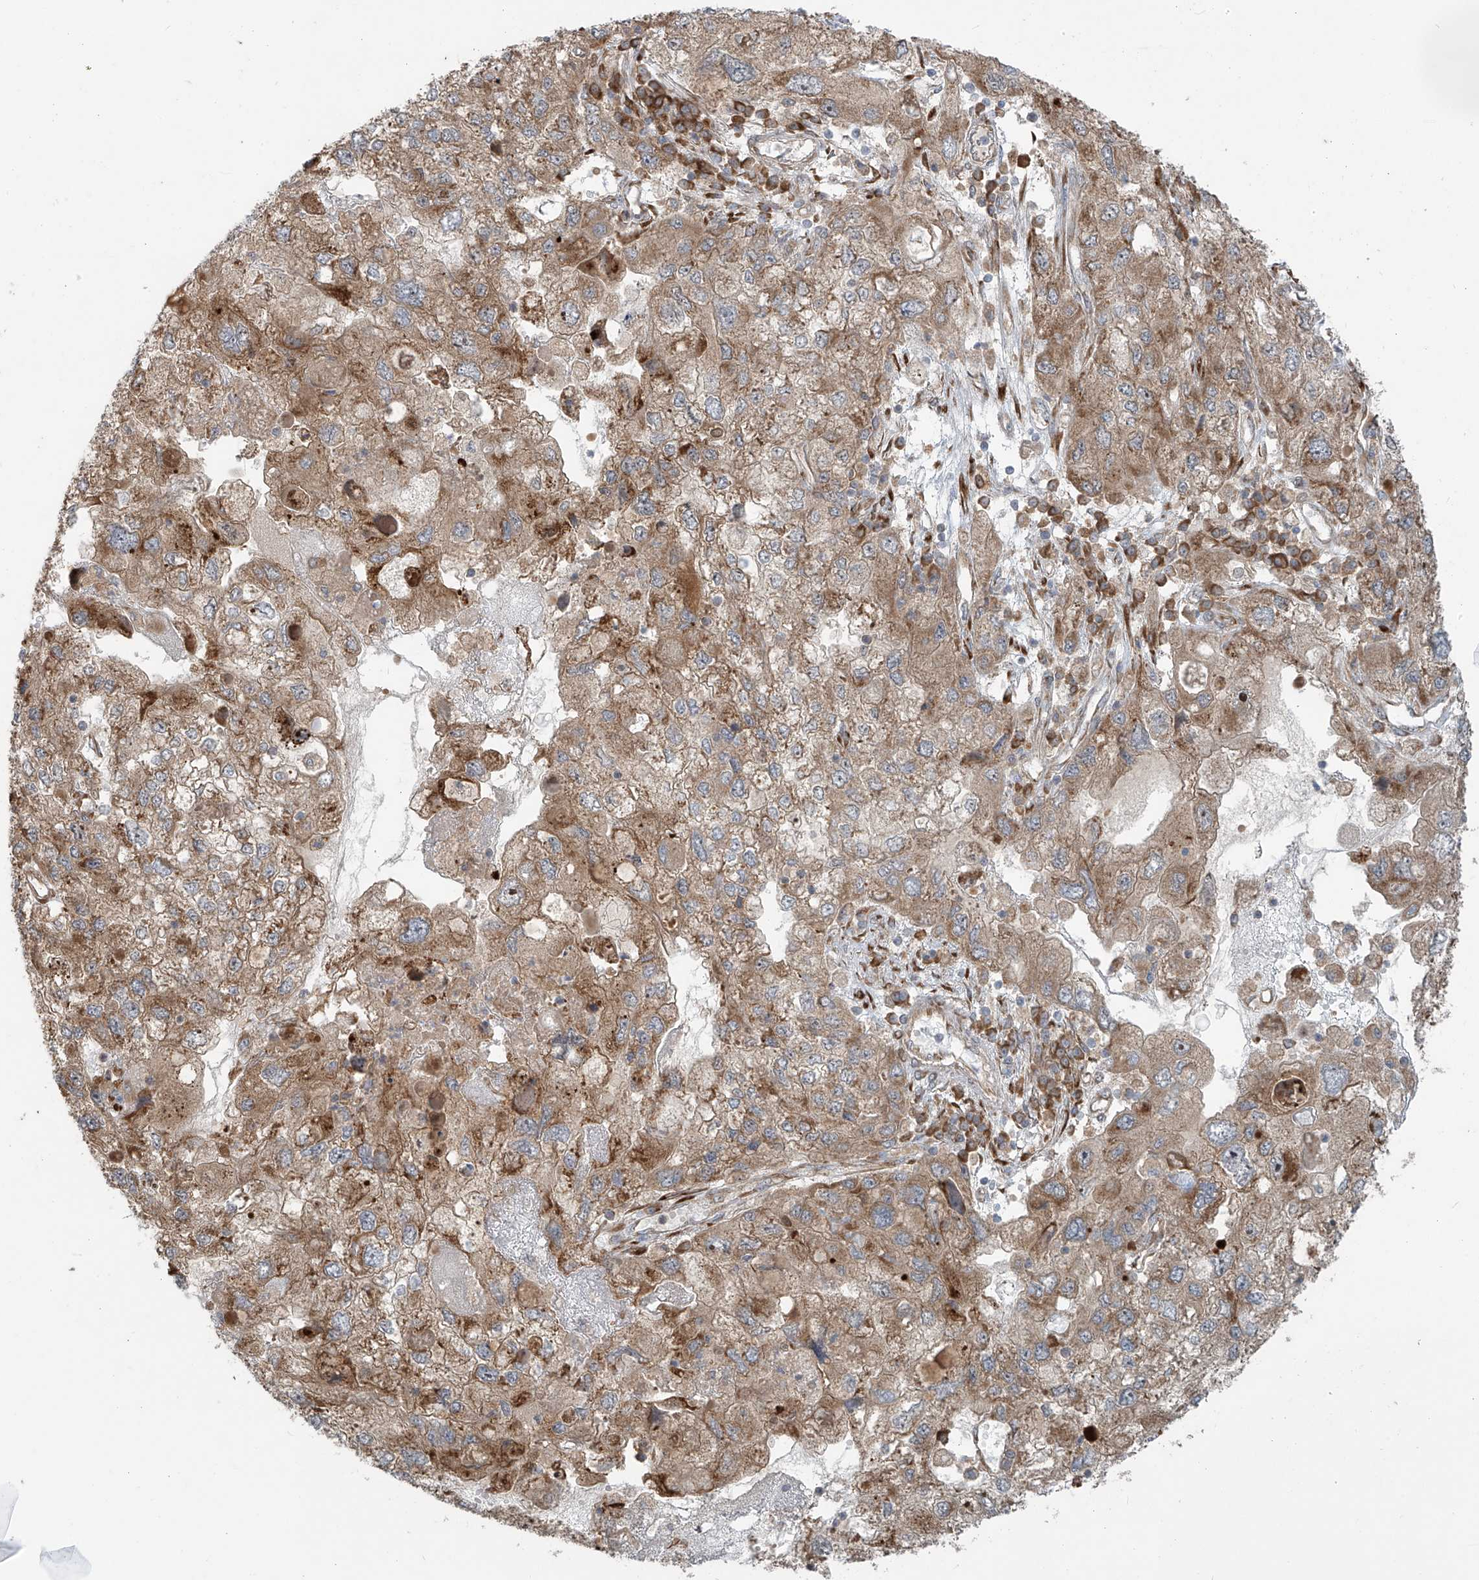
{"staining": {"intensity": "moderate", "quantity": ">75%", "location": "cytoplasmic/membranous"}, "tissue": "endometrial cancer", "cell_type": "Tumor cells", "image_type": "cancer", "snomed": [{"axis": "morphology", "description": "Adenocarcinoma, NOS"}, {"axis": "topography", "description": "Endometrium"}], "caption": "IHC of endometrial cancer (adenocarcinoma) exhibits medium levels of moderate cytoplasmic/membranous expression in about >75% of tumor cells. (DAB = brown stain, brightfield microscopy at high magnification).", "gene": "KATNIP", "patient": {"sex": "female", "age": 49}}